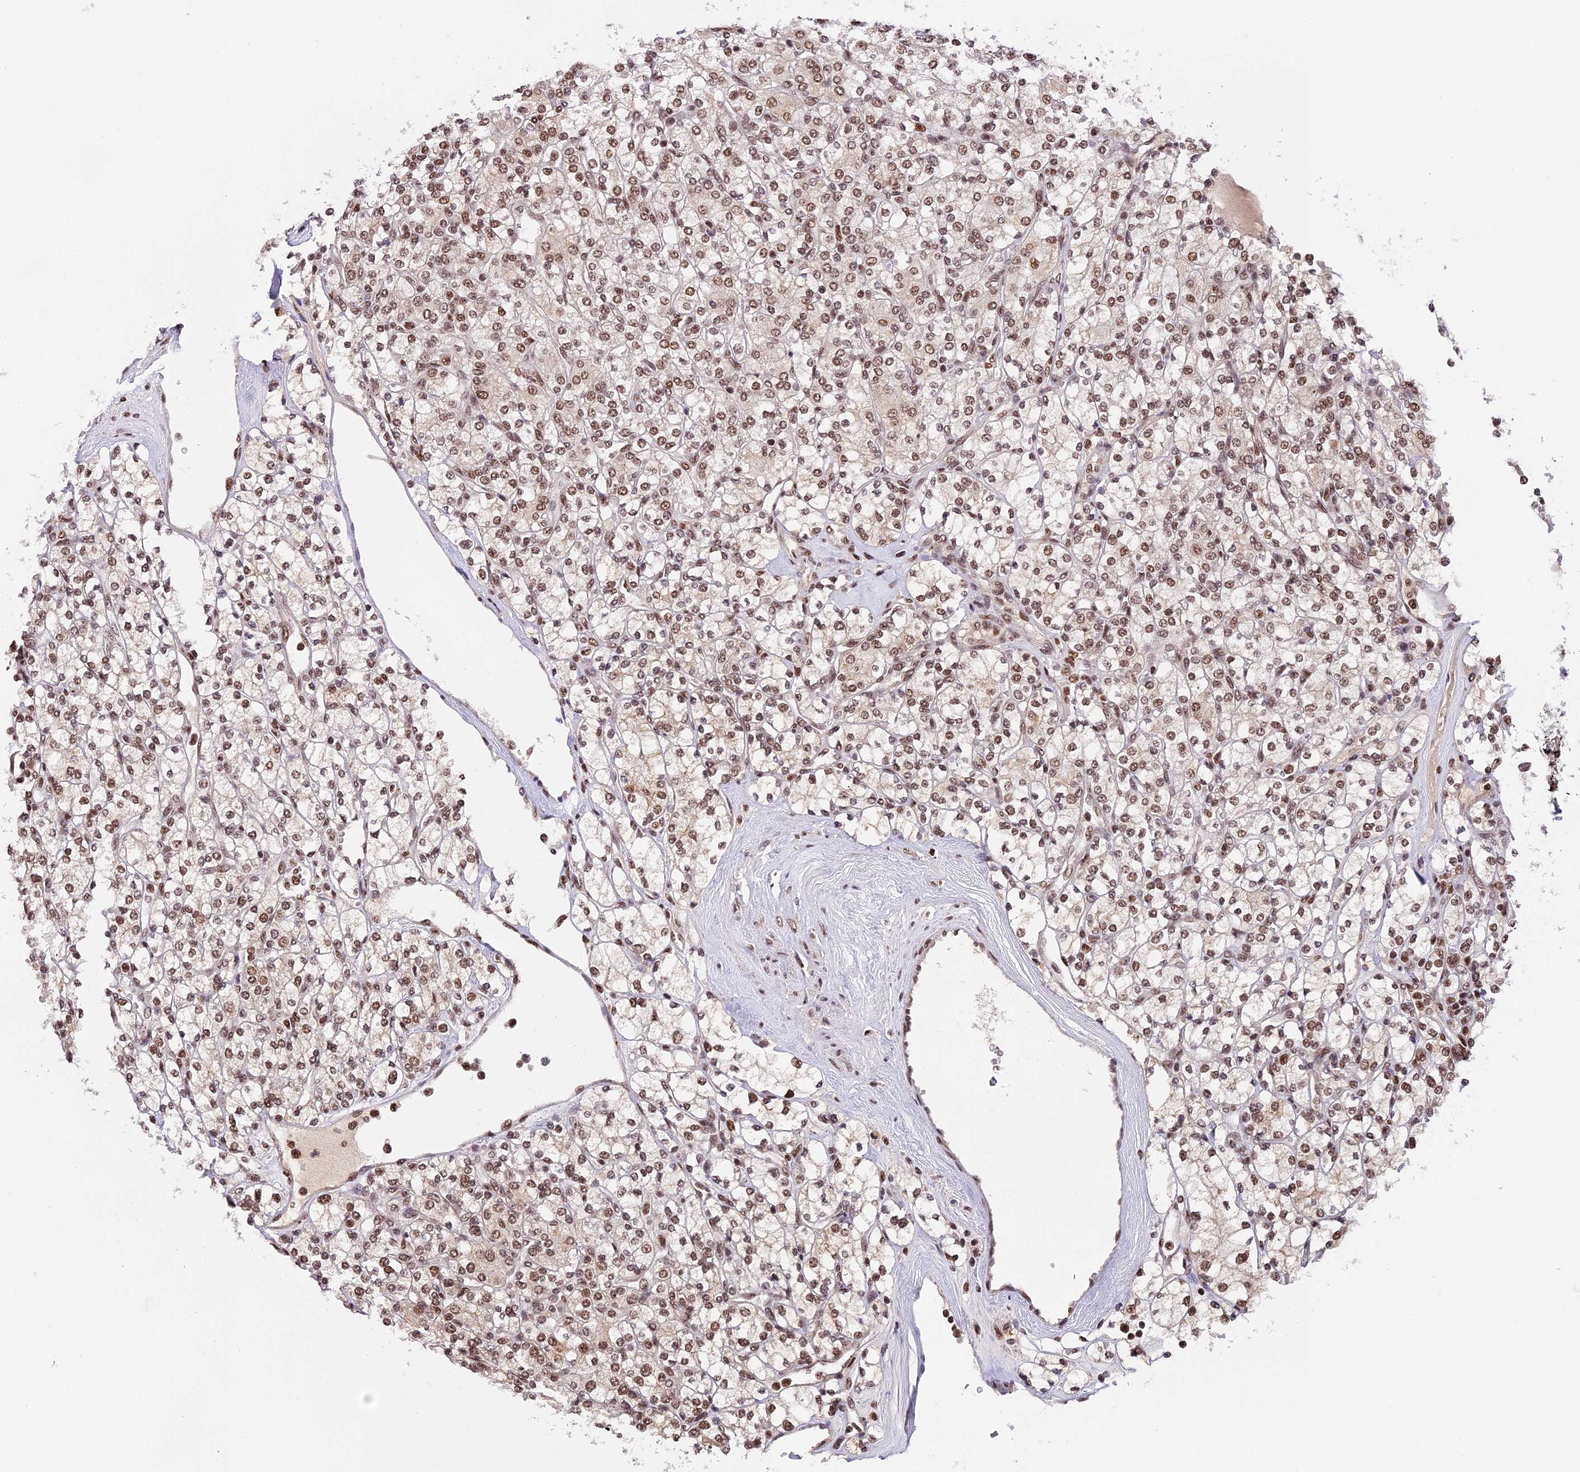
{"staining": {"intensity": "moderate", "quantity": ">75%", "location": "nuclear"}, "tissue": "renal cancer", "cell_type": "Tumor cells", "image_type": "cancer", "snomed": [{"axis": "morphology", "description": "Adenocarcinoma, NOS"}, {"axis": "topography", "description": "Kidney"}], "caption": "Human adenocarcinoma (renal) stained for a protein (brown) demonstrates moderate nuclear positive expression in about >75% of tumor cells.", "gene": "RAMAC", "patient": {"sex": "male", "age": 77}}